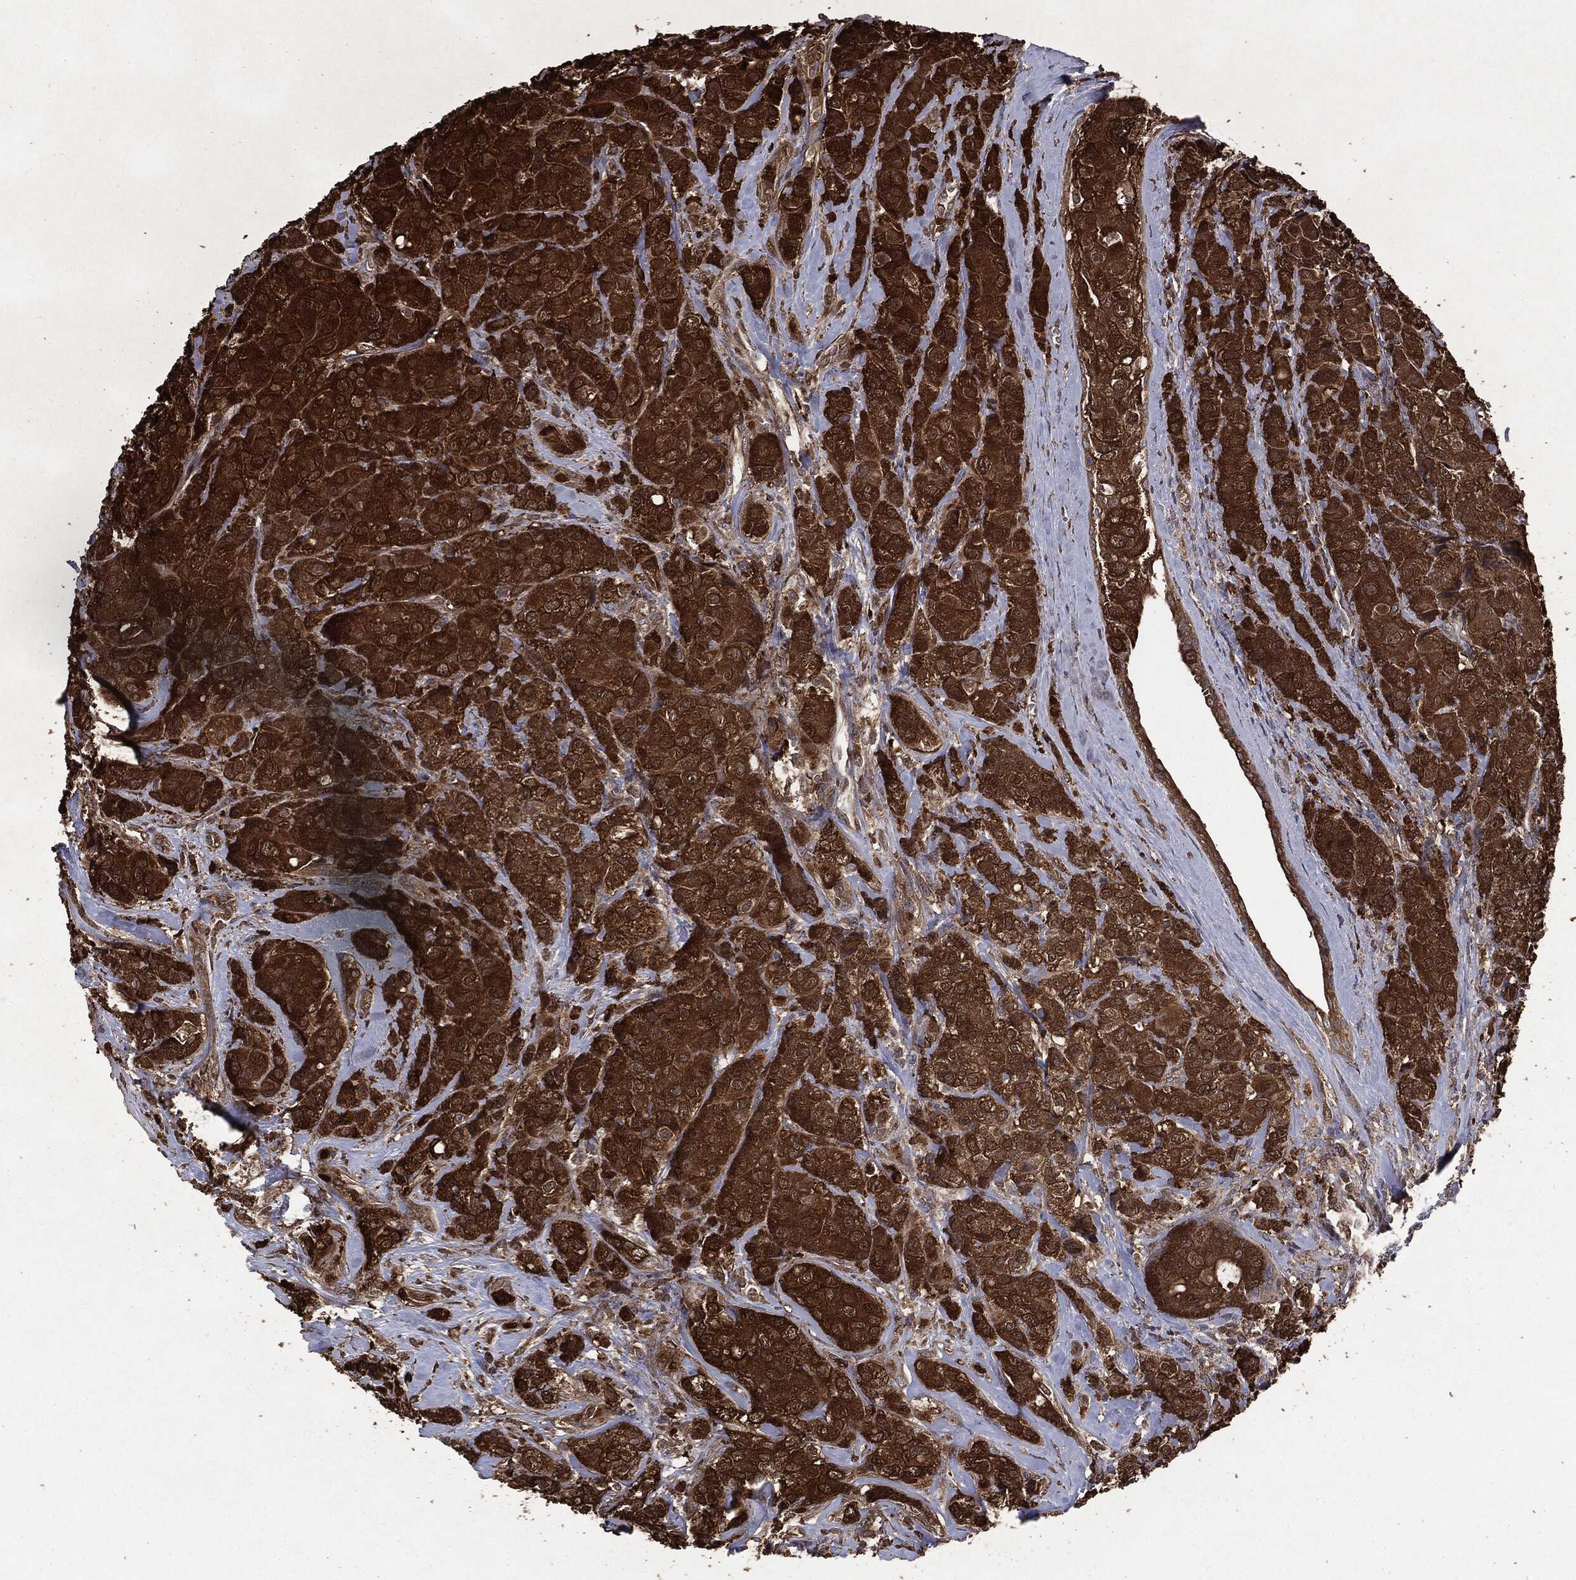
{"staining": {"intensity": "strong", "quantity": ">75%", "location": "cytoplasmic/membranous"}, "tissue": "breast cancer", "cell_type": "Tumor cells", "image_type": "cancer", "snomed": [{"axis": "morphology", "description": "Normal tissue, NOS"}, {"axis": "morphology", "description": "Duct carcinoma"}, {"axis": "topography", "description": "Breast"}], "caption": "Strong cytoplasmic/membranous protein staining is appreciated in about >75% of tumor cells in intraductal carcinoma (breast).", "gene": "NME1", "patient": {"sex": "female", "age": 43}}